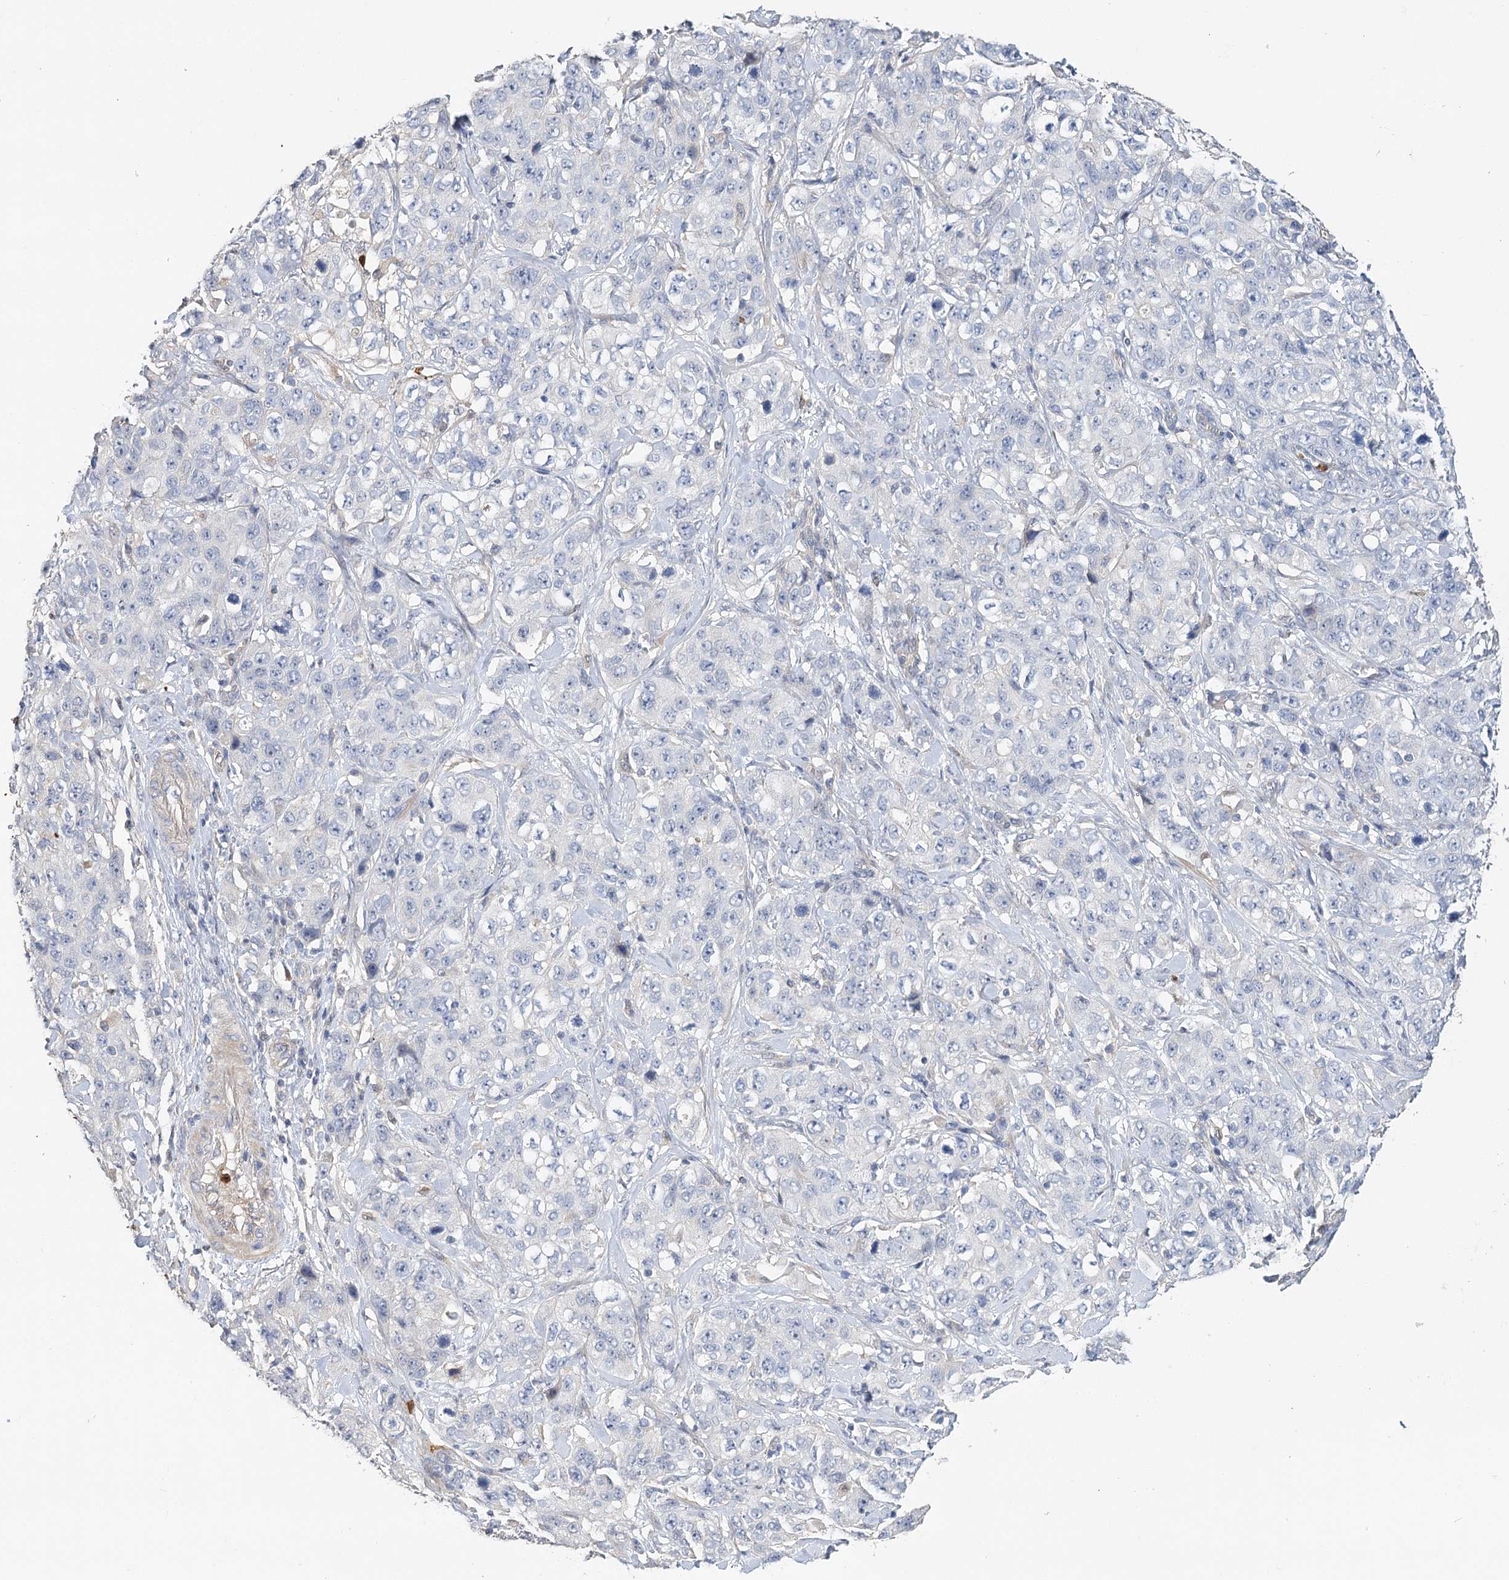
{"staining": {"intensity": "negative", "quantity": "none", "location": "none"}, "tissue": "stomach cancer", "cell_type": "Tumor cells", "image_type": "cancer", "snomed": [{"axis": "morphology", "description": "Adenocarcinoma, NOS"}, {"axis": "topography", "description": "Stomach"}], "caption": "An image of stomach cancer (adenocarcinoma) stained for a protein reveals no brown staining in tumor cells. (DAB (3,3'-diaminobenzidine) immunohistochemistry visualized using brightfield microscopy, high magnification).", "gene": "EPB41L5", "patient": {"sex": "male", "age": 48}}